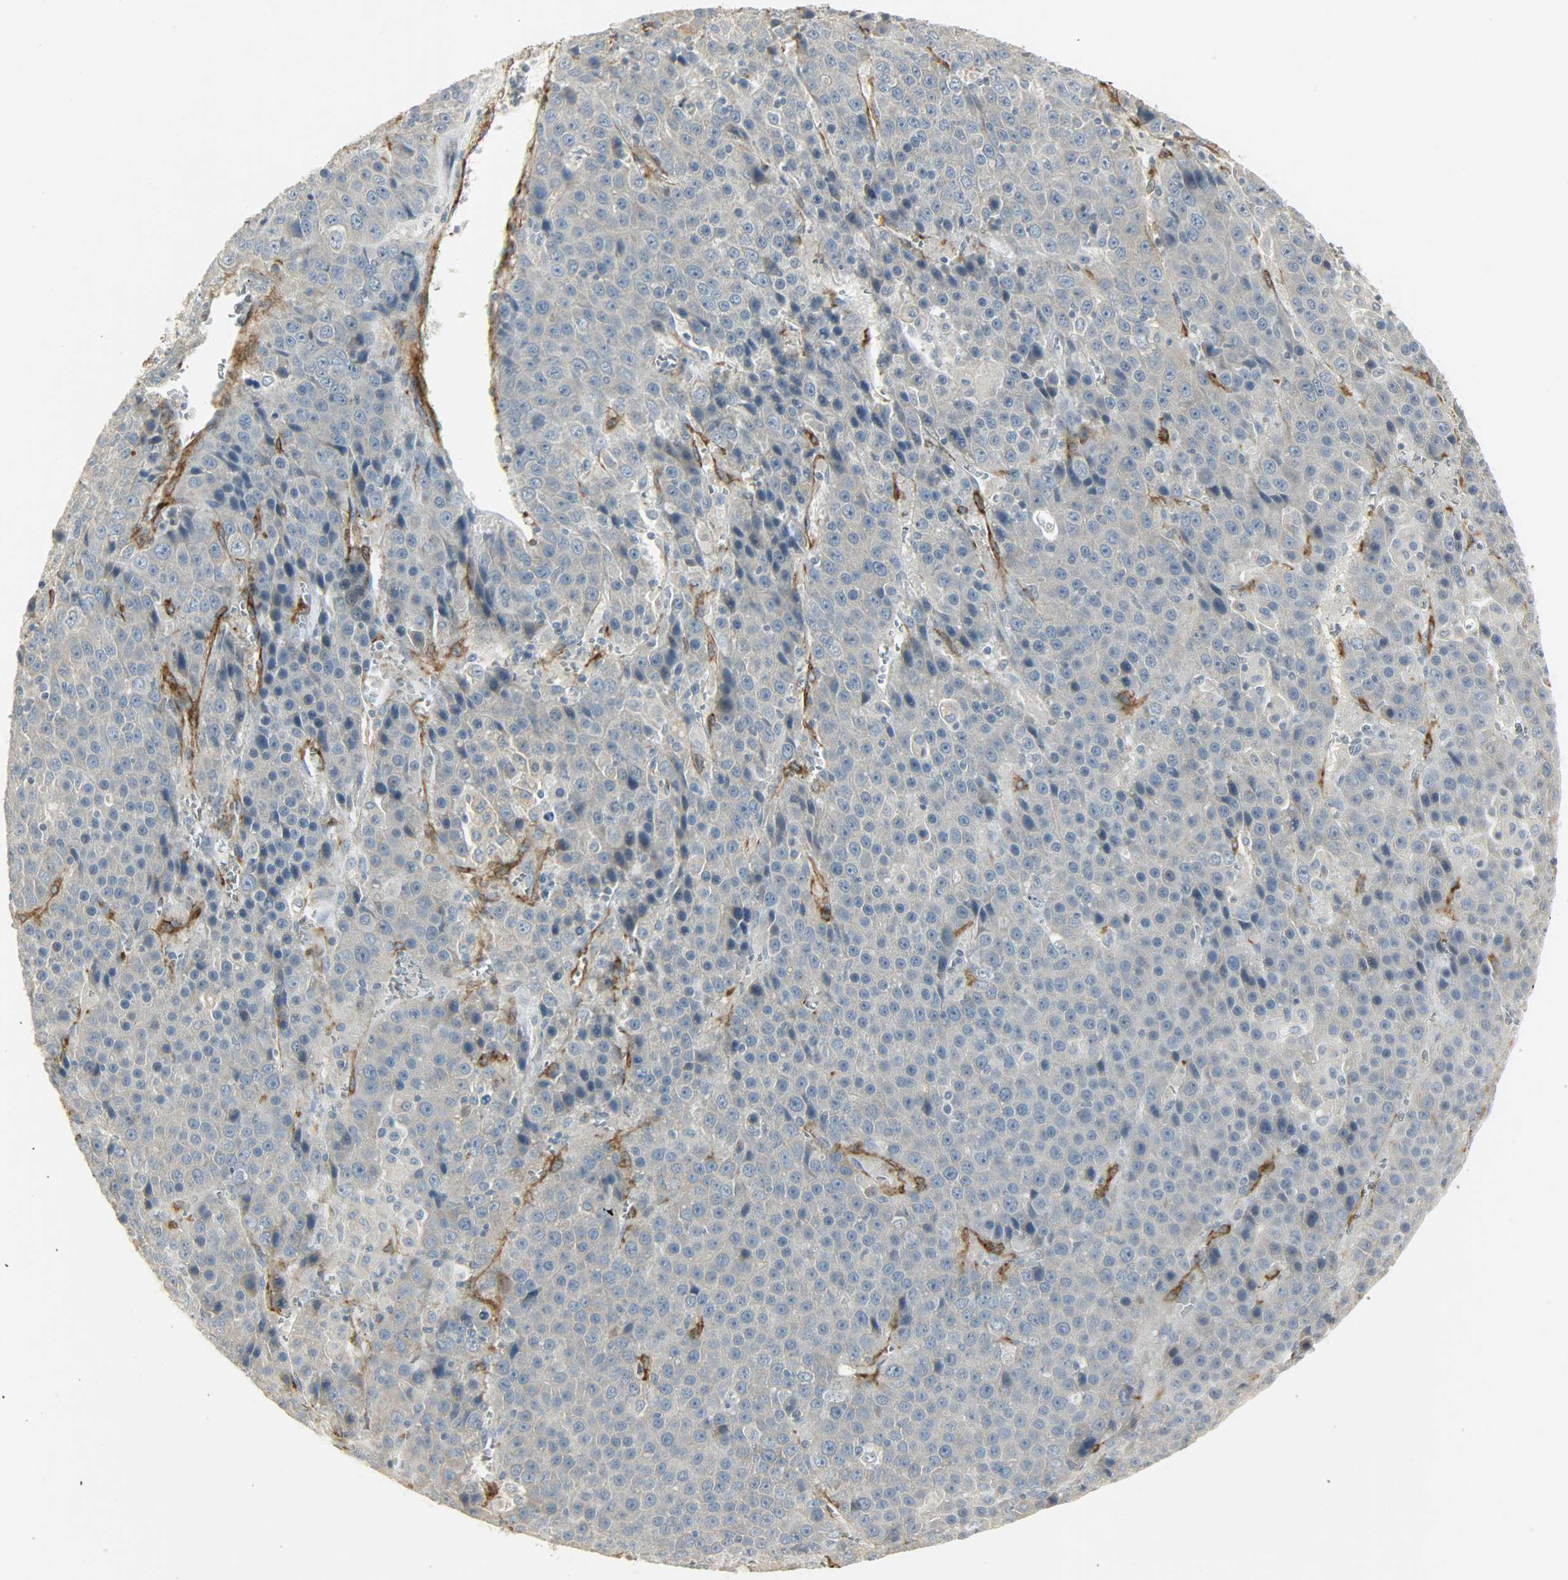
{"staining": {"intensity": "negative", "quantity": "none", "location": "none"}, "tissue": "liver cancer", "cell_type": "Tumor cells", "image_type": "cancer", "snomed": [{"axis": "morphology", "description": "Carcinoma, Hepatocellular, NOS"}, {"axis": "topography", "description": "Liver"}], "caption": "The IHC photomicrograph has no significant staining in tumor cells of hepatocellular carcinoma (liver) tissue.", "gene": "ENPEP", "patient": {"sex": "female", "age": 53}}